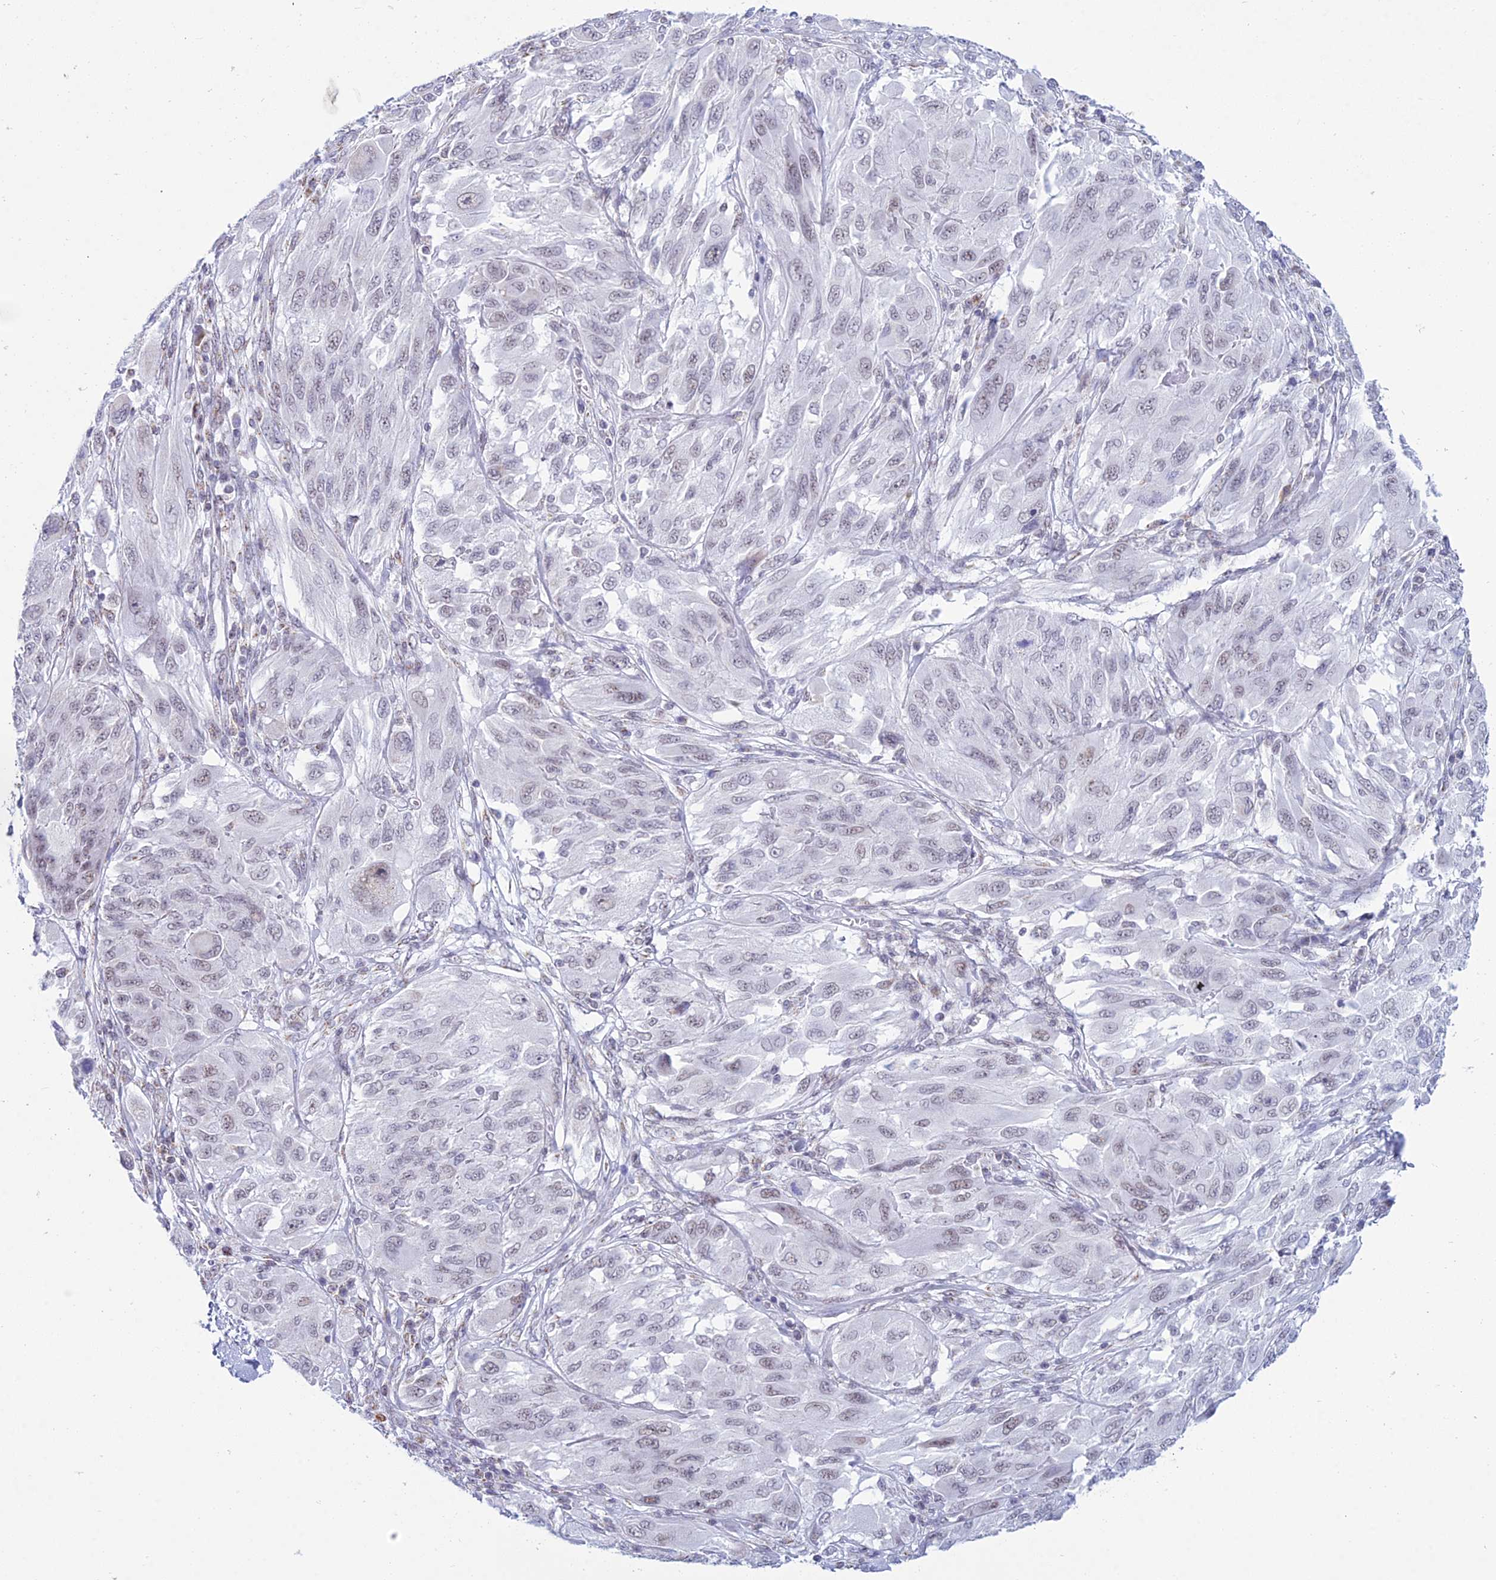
{"staining": {"intensity": "weak", "quantity": "<25%", "location": "nuclear"}, "tissue": "melanoma", "cell_type": "Tumor cells", "image_type": "cancer", "snomed": [{"axis": "morphology", "description": "Malignant melanoma, NOS"}, {"axis": "topography", "description": "Skin"}], "caption": "Immunohistochemical staining of malignant melanoma reveals no significant positivity in tumor cells.", "gene": "KLF14", "patient": {"sex": "female", "age": 91}}